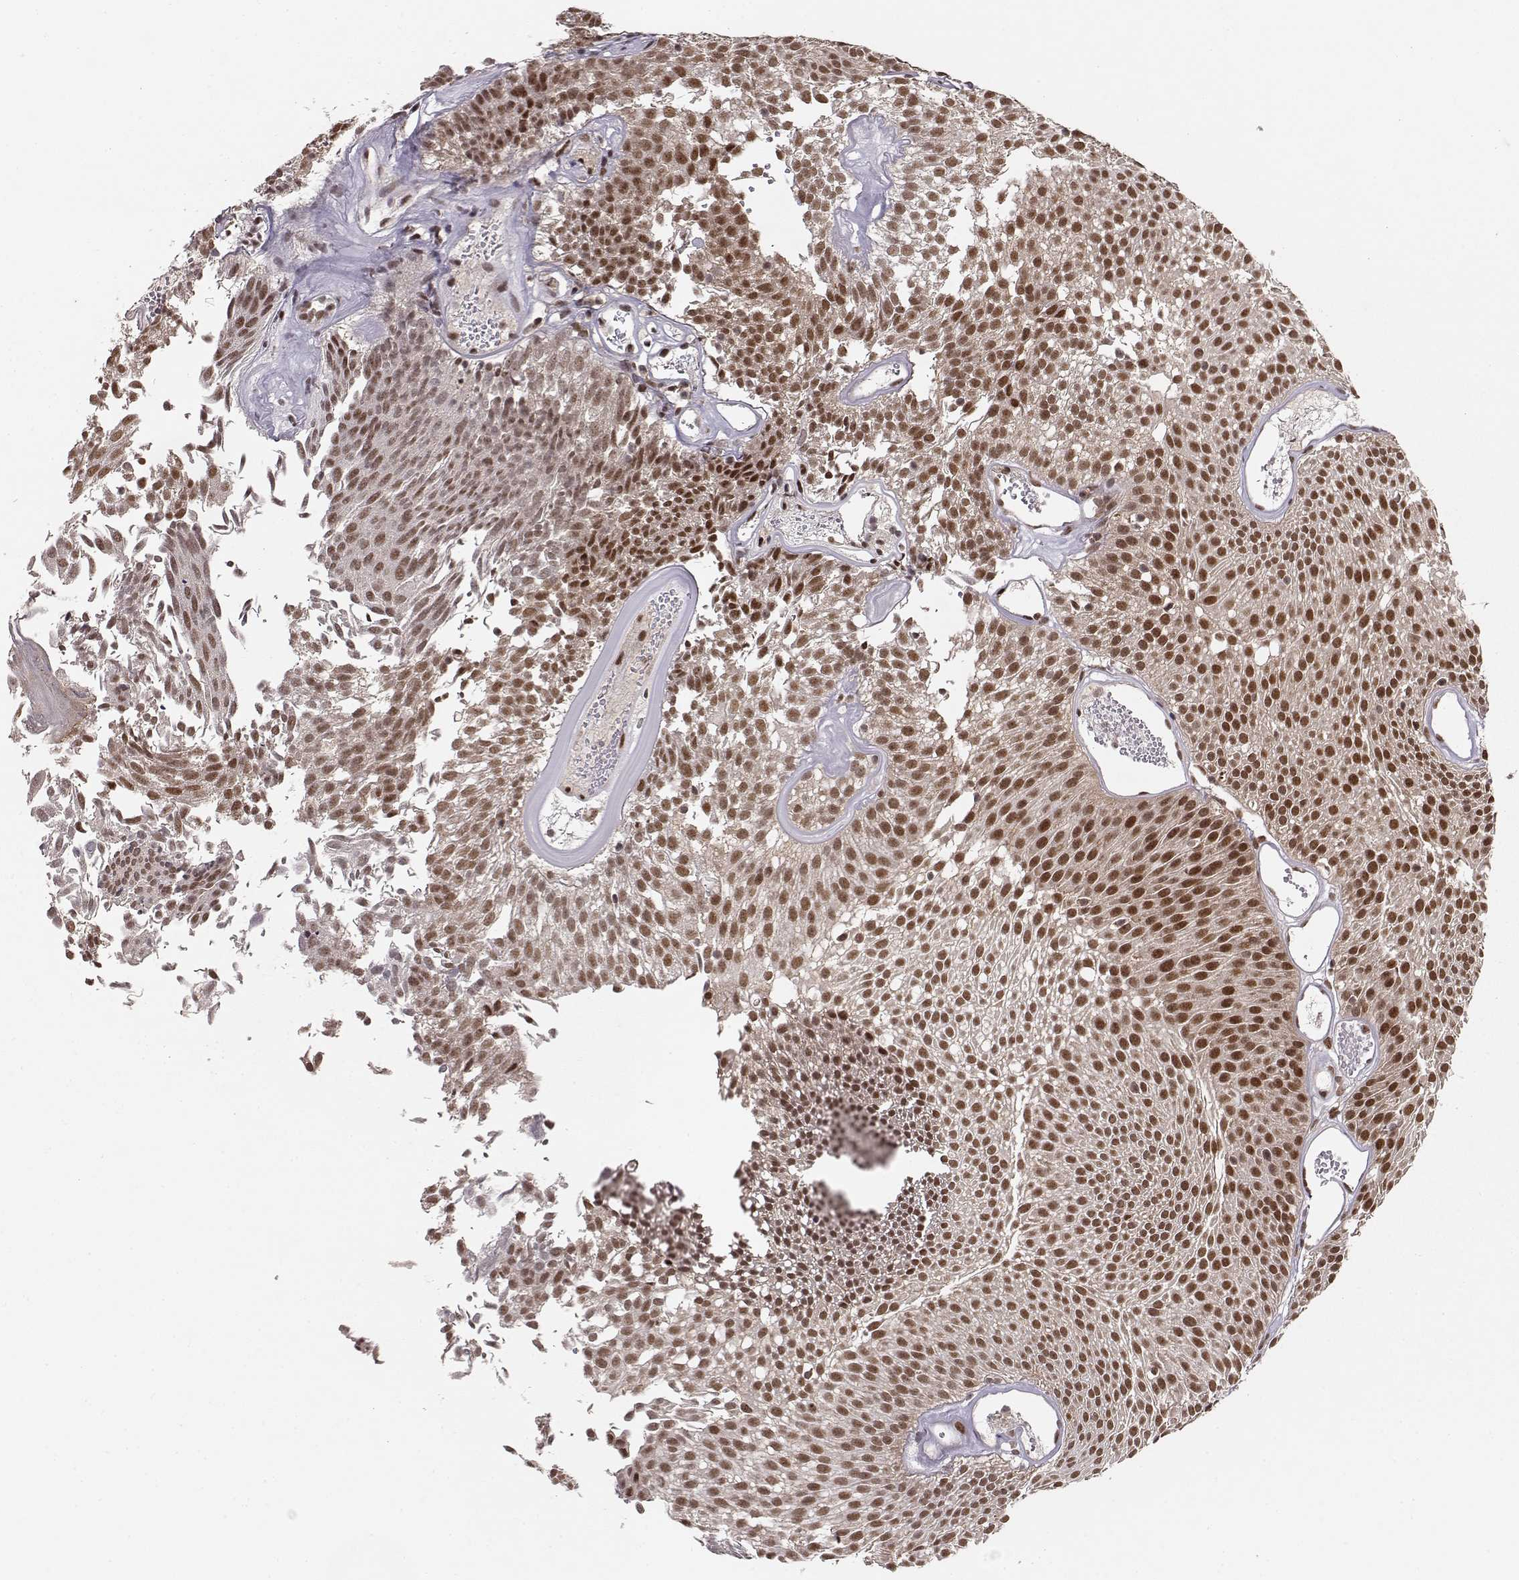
{"staining": {"intensity": "strong", "quantity": ">75%", "location": "nuclear"}, "tissue": "urothelial cancer", "cell_type": "Tumor cells", "image_type": "cancer", "snomed": [{"axis": "morphology", "description": "Urothelial carcinoma, Low grade"}, {"axis": "topography", "description": "Urinary bladder"}], "caption": "Protein expression by IHC exhibits strong nuclear staining in approximately >75% of tumor cells in urothelial cancer.", "gene": "CSNK2A1", "patient": {"sex": "male", "age": 52}}